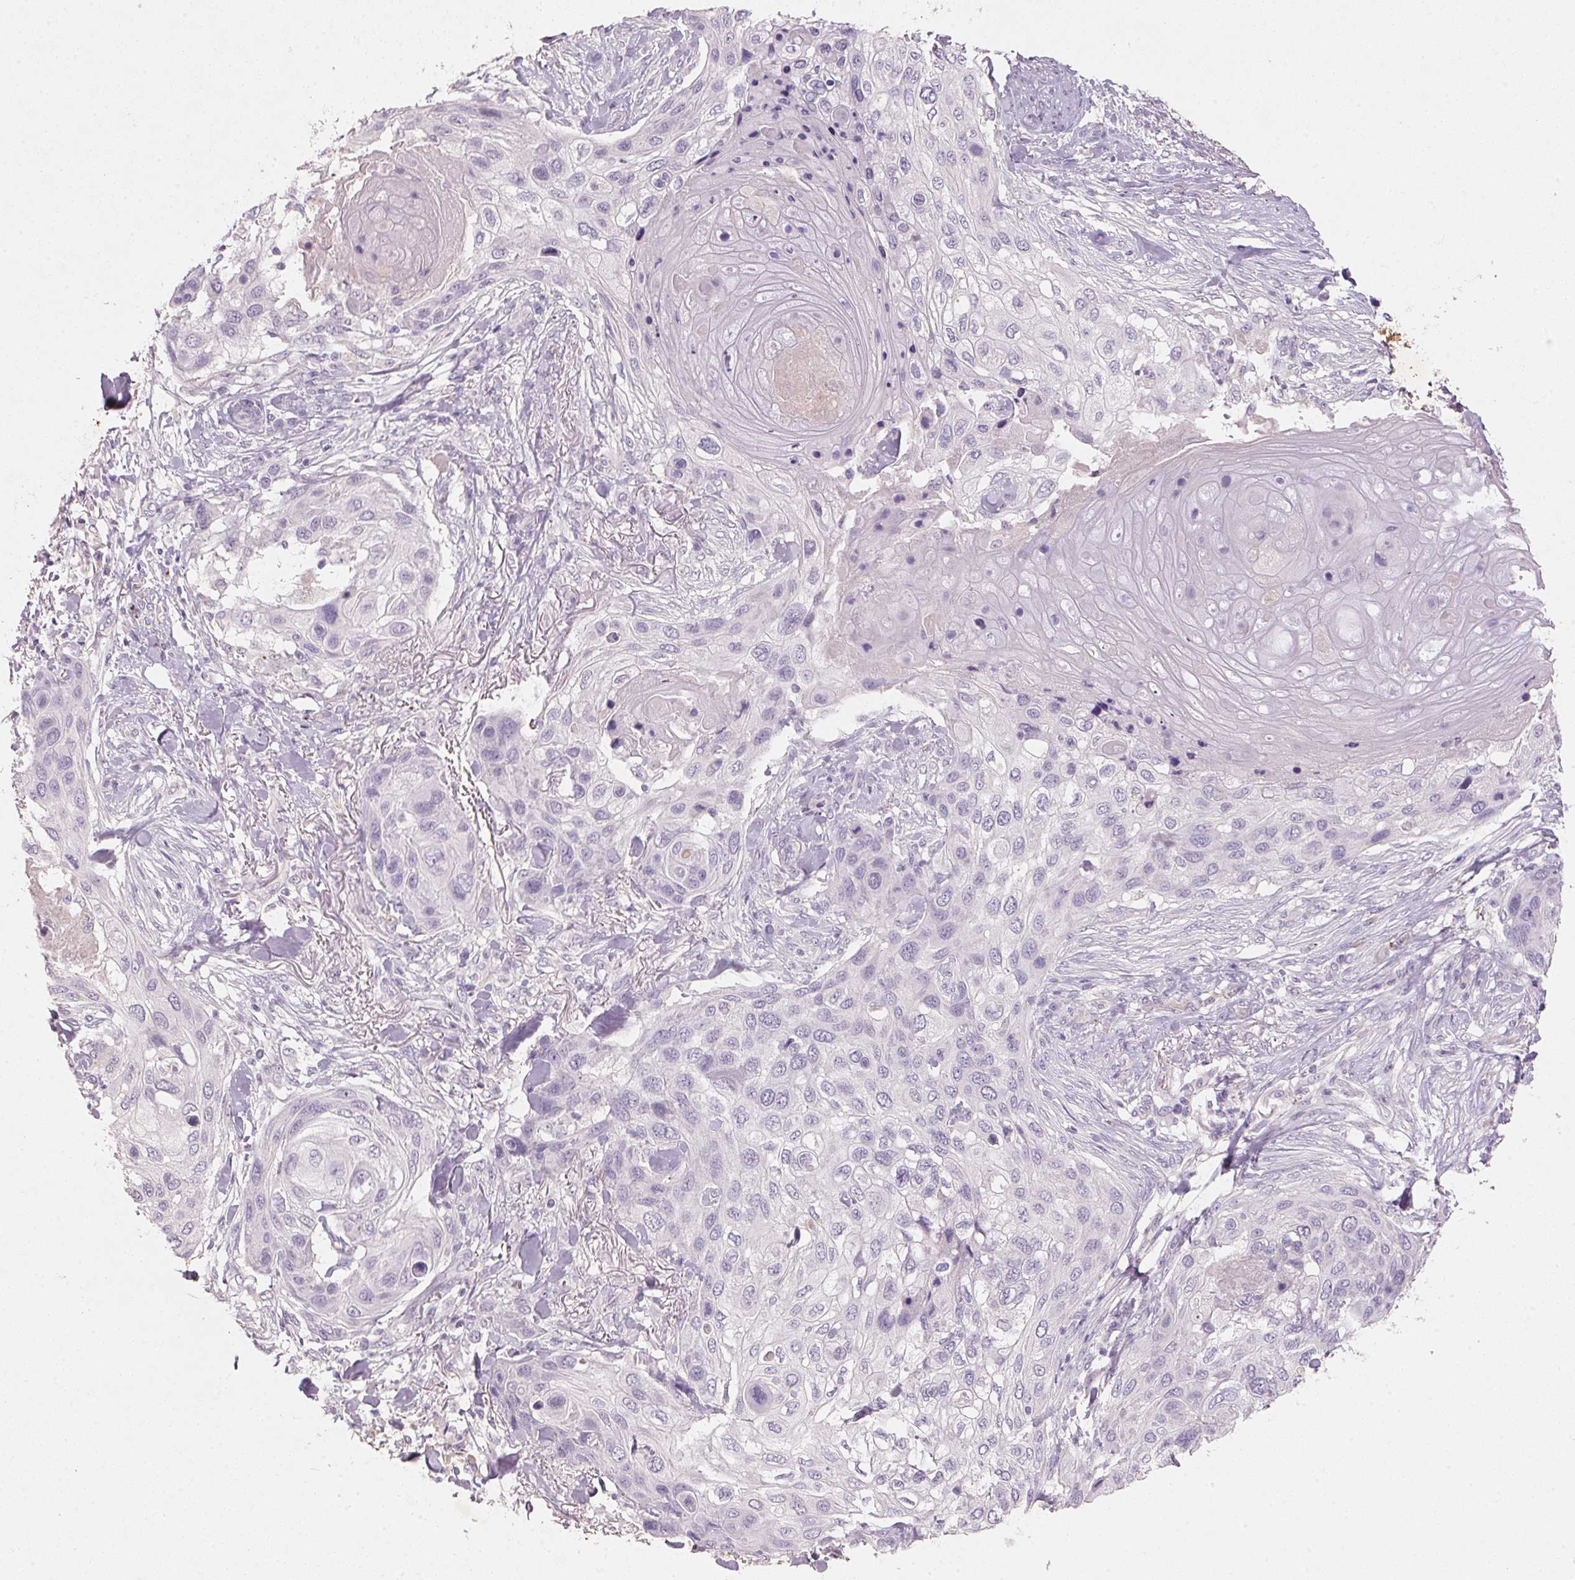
{"staining": {"intensity": "negative", "quantity": "none", "location": "none"}, "tissue": "skin cancer", "cell_type": "Tumor cells", "image_type": "cancer", "snomed": [{"axis": "morphology", "description": "Squamous cell carcinoma, NOS"}, {"axis": "topography", "description": "Skin"}], "caption": "Protein analysis of skin cancer (squamous cell carcinoma) shows no significant positivity in tumor cells.", "gene": "CXCL5", "patient": {"sex": "female", "age": 87}}